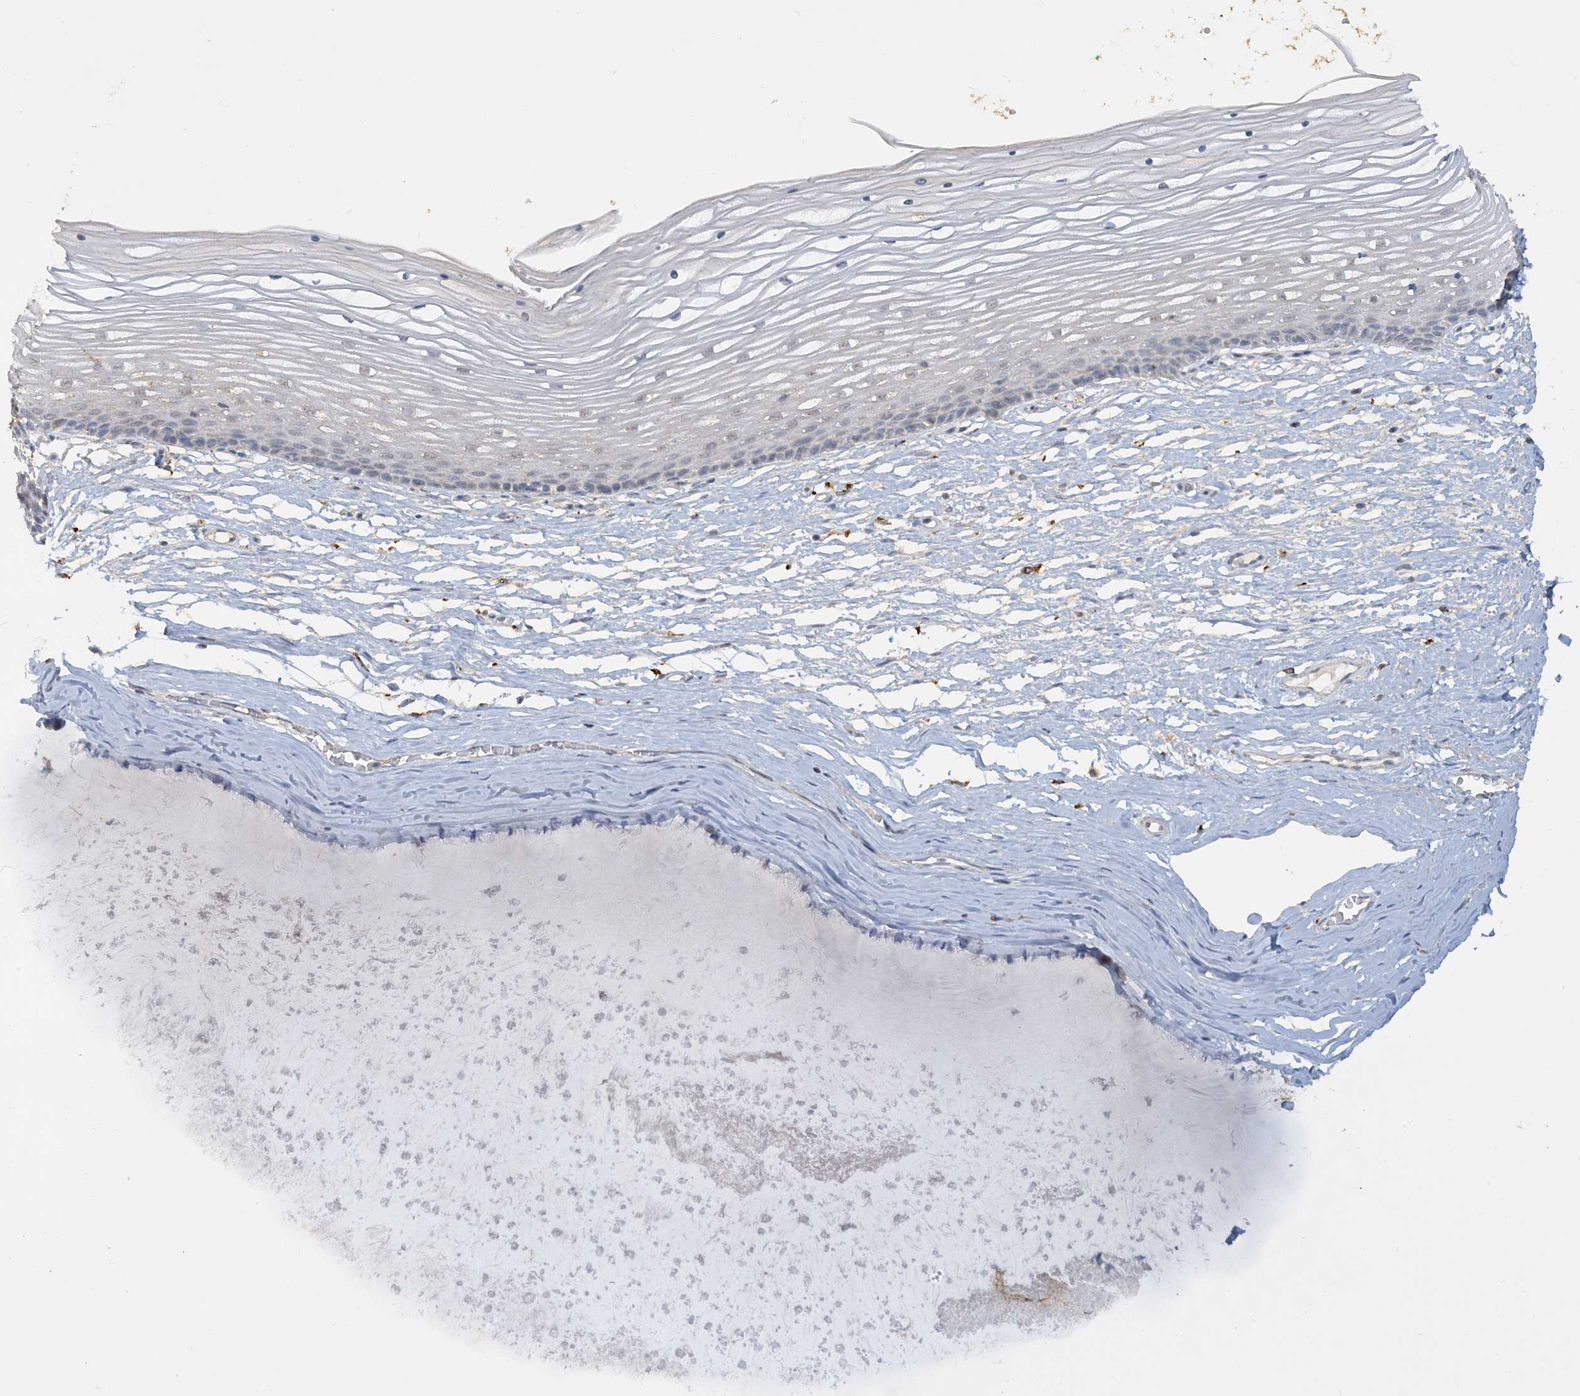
{"staining": {"intensity": "weak", "quantity": "25%-75%", "location": "cytoplasmic/membranous"}, "tissue": "vagina", "cell_type": "Squamous epithelial cells", "image_type": "normal", "snomed": [{"axis": "morphology", "description": "Normal tissue, NOS"}, {"axis": "topography", "description": "Vagina"}, {"axis": "topography", "description": "Cervix"}], "caption": "Brown immunohistochemical staining in benign vagina reveals weak cytoplasmic/membranous positivity in about 25%-75% of squamous epithelial cells. Using DAB (brown) and hematoxylin (blue) stains, captured at high magnification using brightfield microscopy.", "gene": "SFMBT2", "patient": {"sex": "female", "age": 40}}